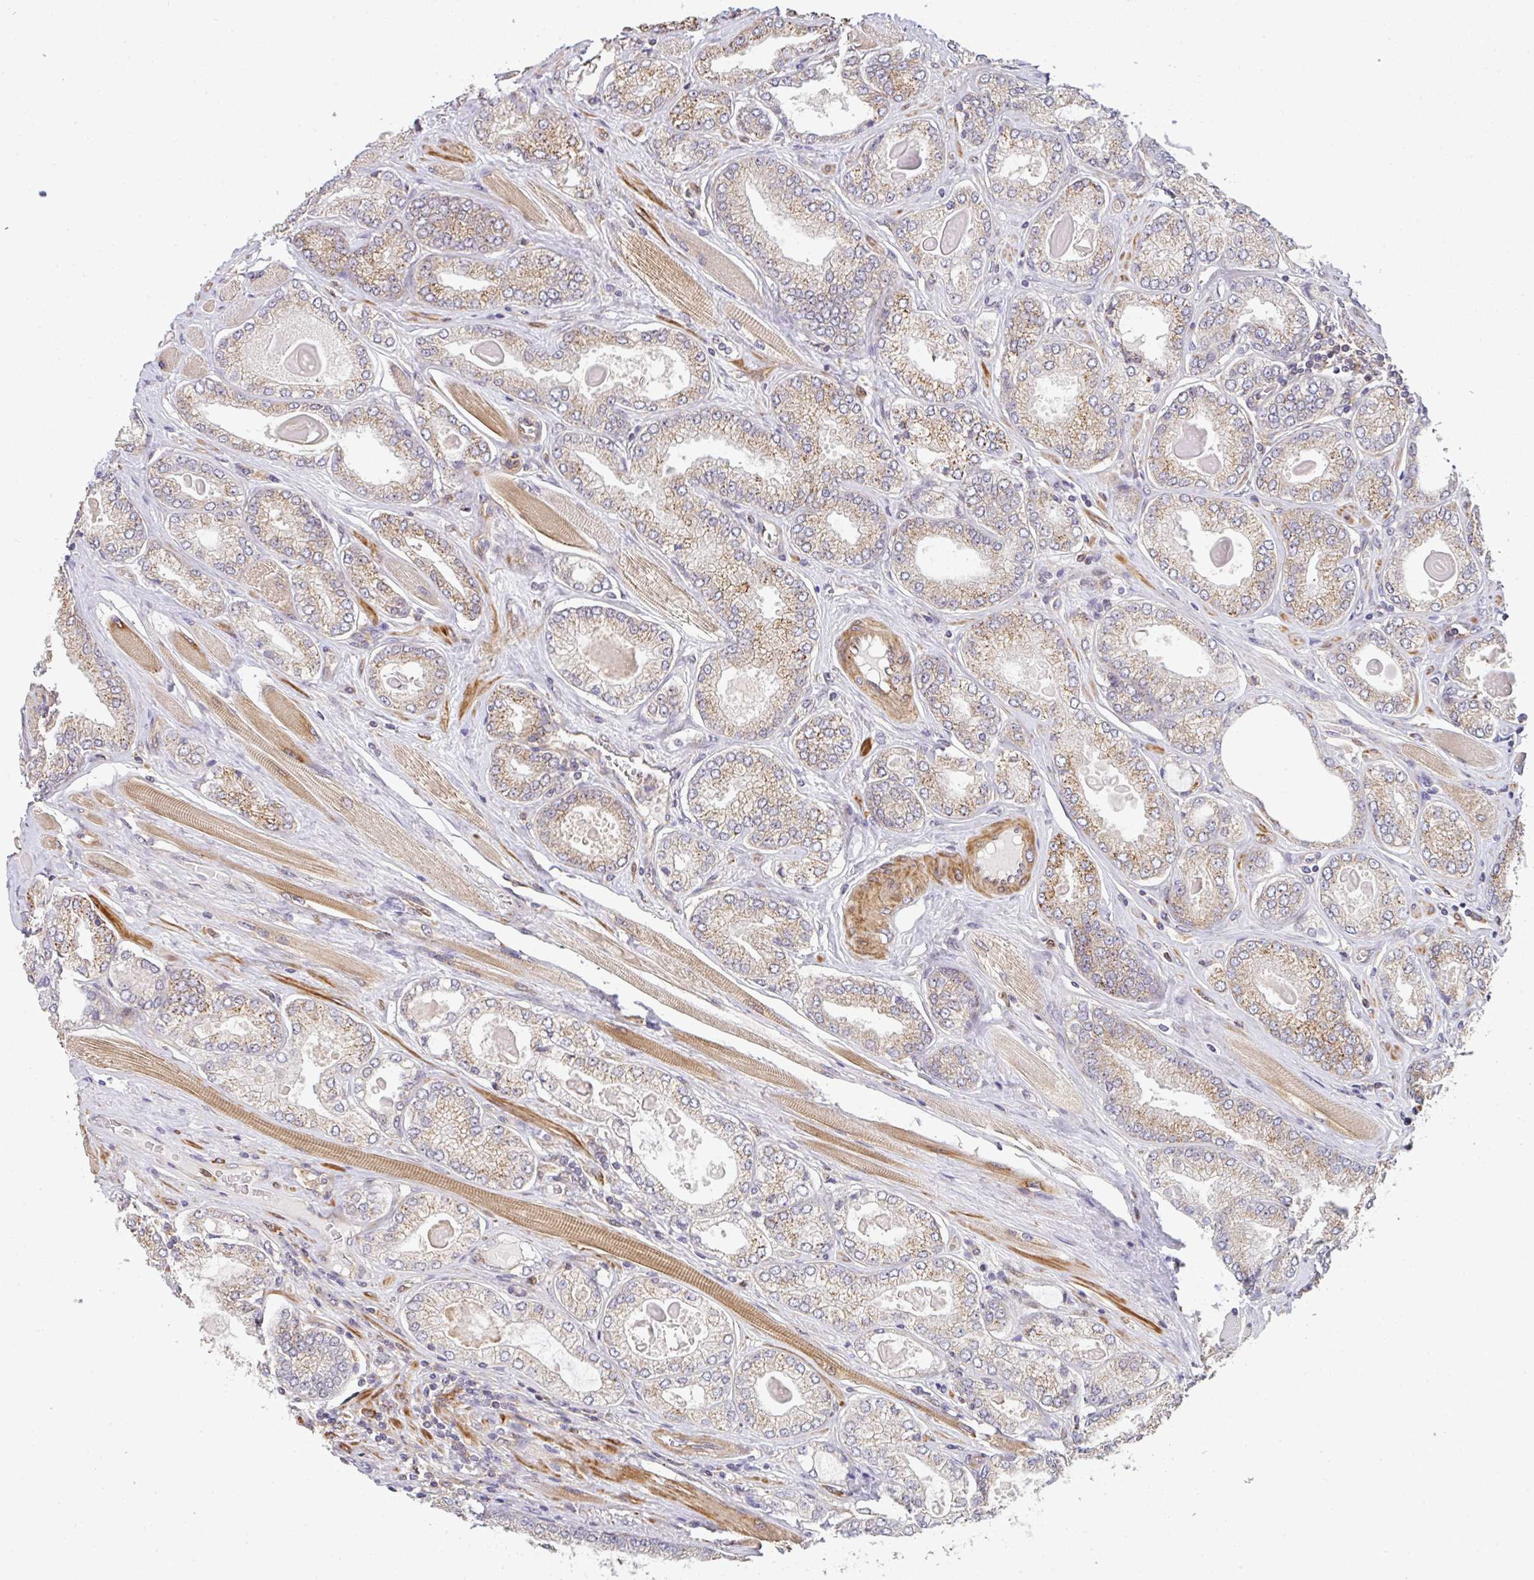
{"staining": {"intensity": "weak", "quantity": "25%-75%", "location": "cytoplasmic/membranous"}, "tissue": "prostate cancer", "cell_type": "Tumor cells", "image_type": "cancer", "snomed": [{"axis": "morphology", "description": "Adenocarcinoma, High grade"}, {"axis": "topography", "description": "Prostate"}], "caption": "Protein analysis of adenocarcinoma (high-grade) (prostate) tissue reveals weak cytoplasmic/membranous positivity in approximately 25%-75% of tumor cells.", "gene": "SIMC1", "patient": {"sex": "male", "age": 68}}